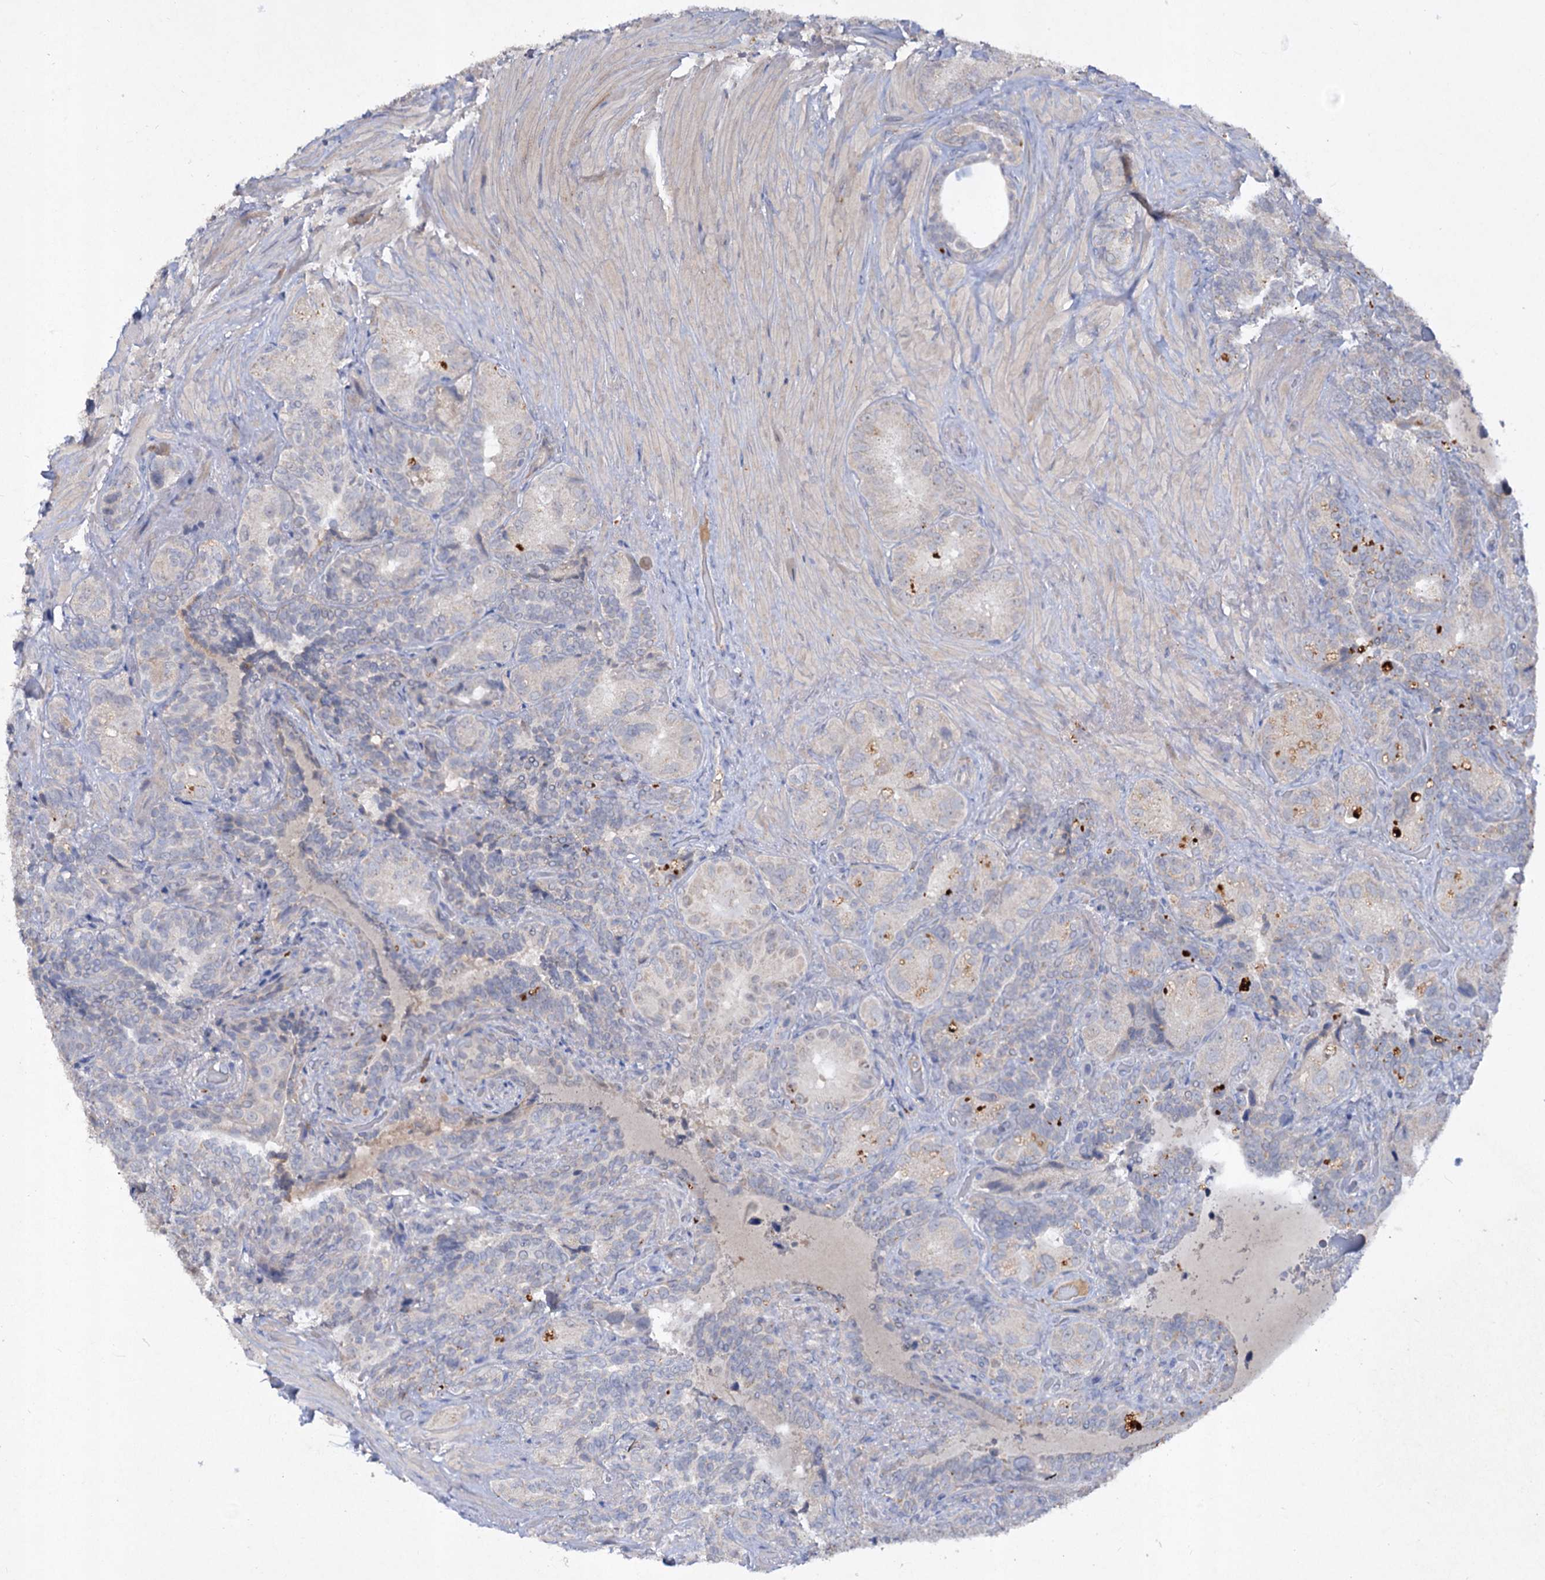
{"staining": {"intensity": "negative", "quantity": "none", "location": "none"}, "tissue": "seminal vesicle", "cell_type": "Glandular cells", "image_type": "normal", "snomed": [{"axis": "morphology", "description": "Normal tissue, NOS"}, {"axis": "topography", "description": "Seminal veicle"}, {"axis": "topography", "description": "Peripheral nerve tissue"}], "caption": "The IHC photomicrograph has no significant positivity in glandular cells of seminal vesicle. (Stains: DAB (3,3'-diaminobenzidine) immunohistochemistry with hematoxylin counter stain, Microscopy: brightfield microscopy at high magnification).", "gene": "ATP4A", "patient": {"sex": "male", "age": 67}}